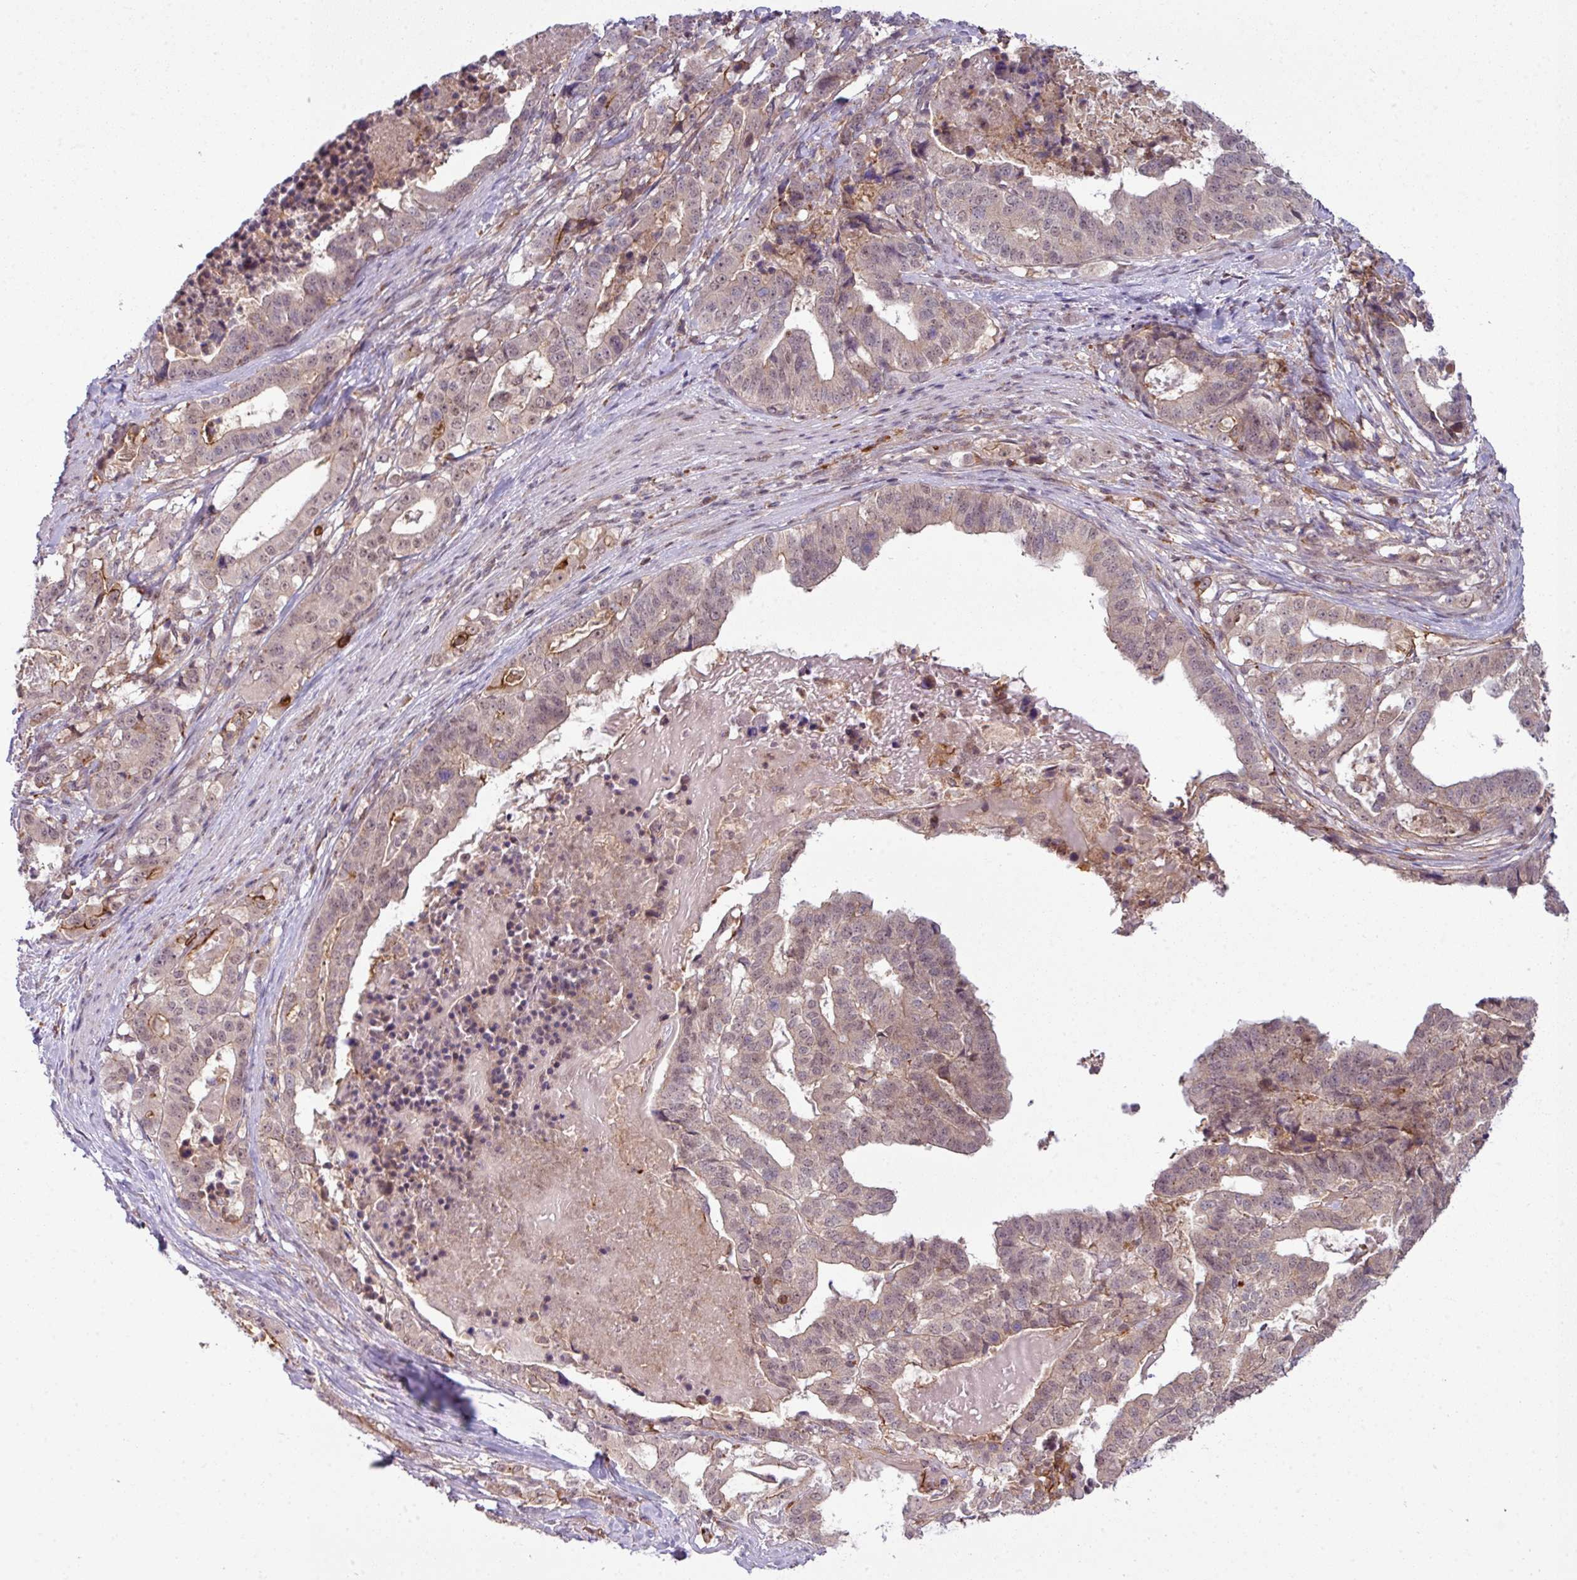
{"staining": {"intensity": "weak", "quantity": "<25%", "location": "cytoplasmic/membranous,nuclear"}, "tissue": "stomach cancer", "cell_type": "Tumor cells", "image_type": "cancer", "snomed": [{"axis": "morphology", "description": "Adenocarcinoma, NOS"}, {"axis": "topography", "description": "Stomach"}], "caption": "A histopathology image of human stomach cancer (adenocarcinoma) is negative for staining in tumor cells.", "gene": "ZC2HC1C", "patient": {"sex": "male", "age": 48}}